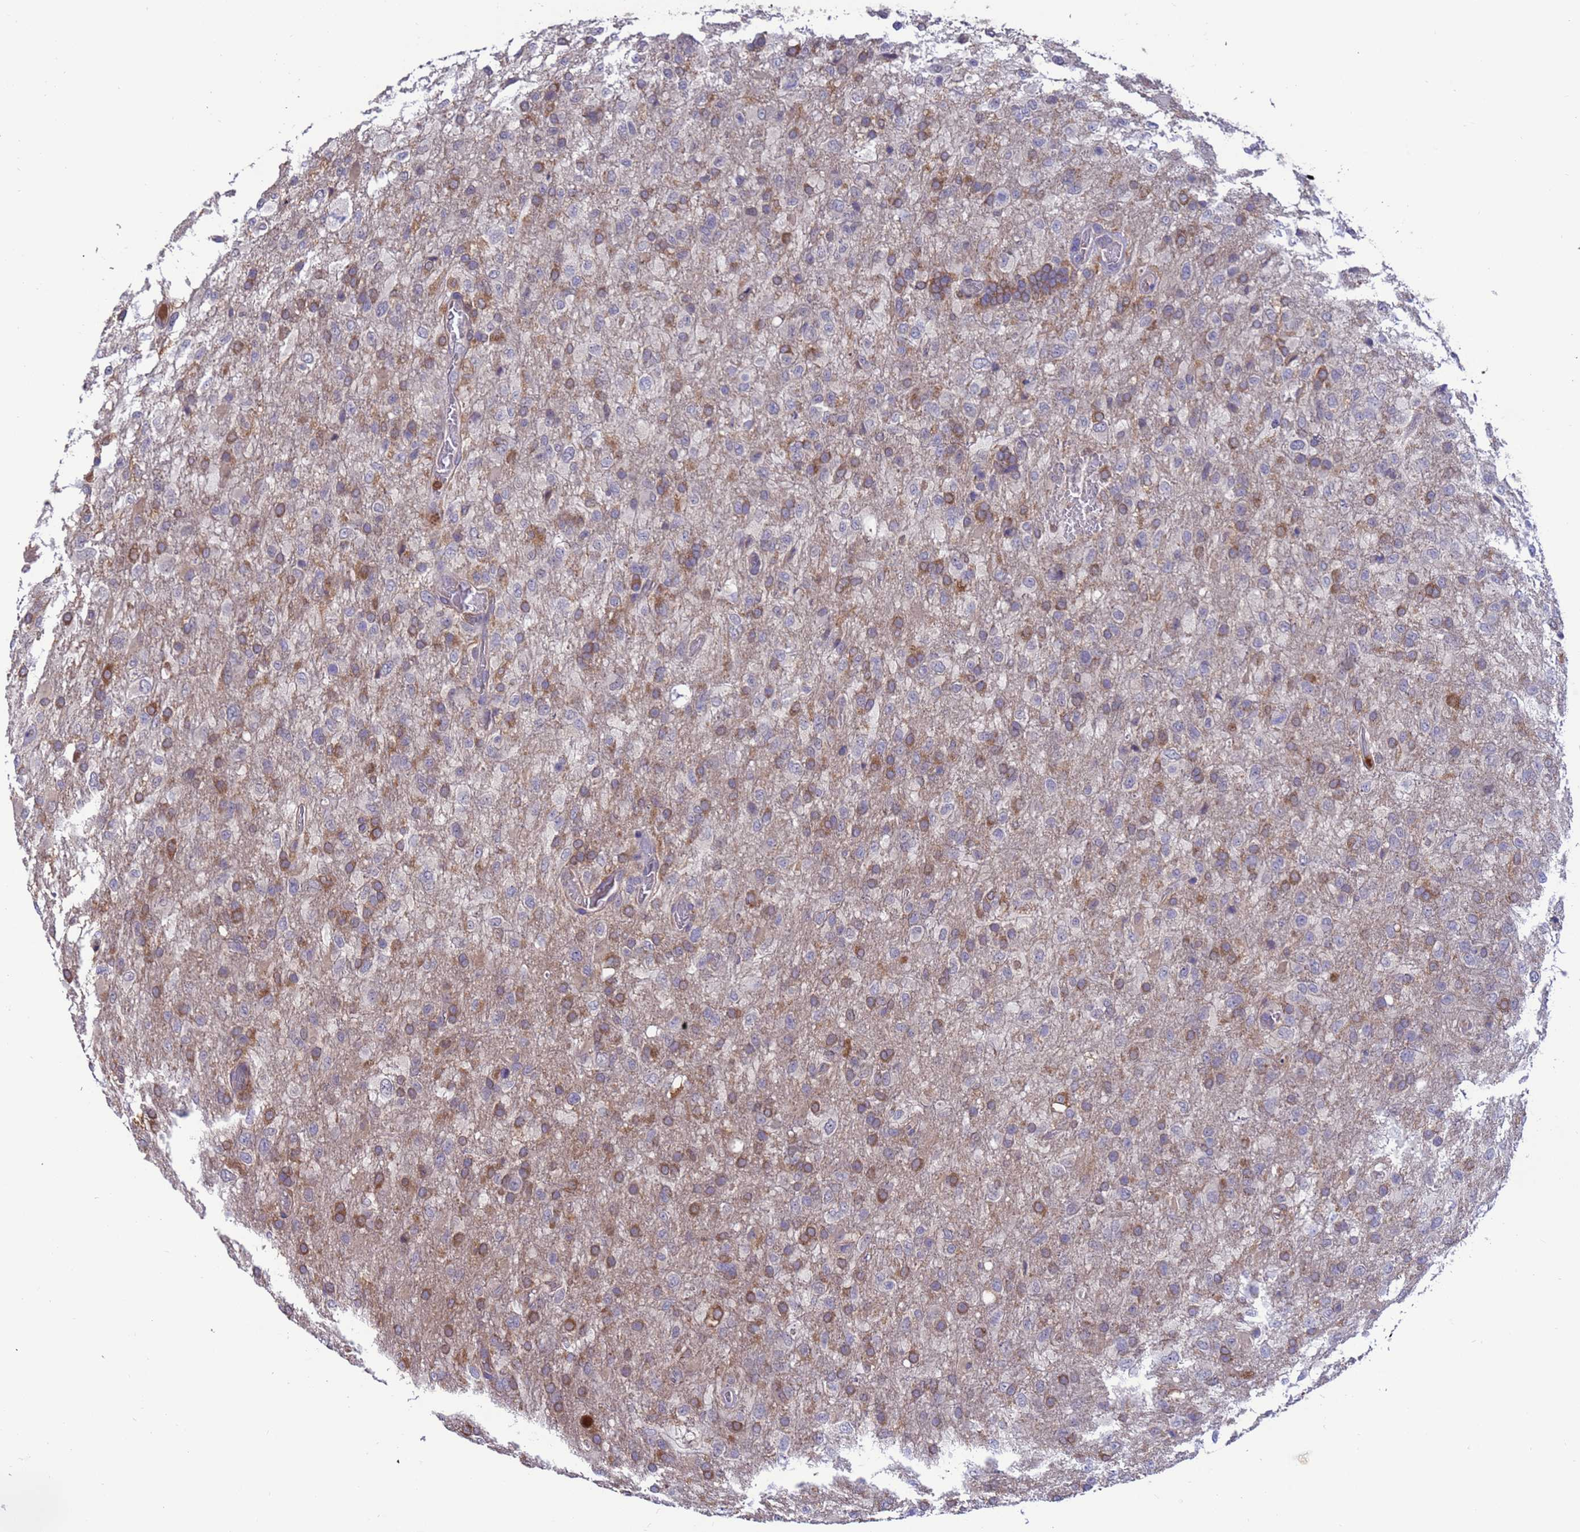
{"staining": {"intensity": "moderate", "quantity": "<25%", "location": "cytoplasmic/membranous"}, "tissue": "glioma", "cell_type": "Tumor cells", "image_type": "cancer", "snomed": [{"axis": "morphology", "description": "Glioma, malignant, High grade"}, {"axis": "topography", "description": "Brain"}], "caption": "The micrograph exhibits a brown stain indicating the presence of a protein in the cytoplasmic/membranous of tumor cells in glioma.", "gene": "AMPD3", "patient": {"sex": "female", "age": 74}}